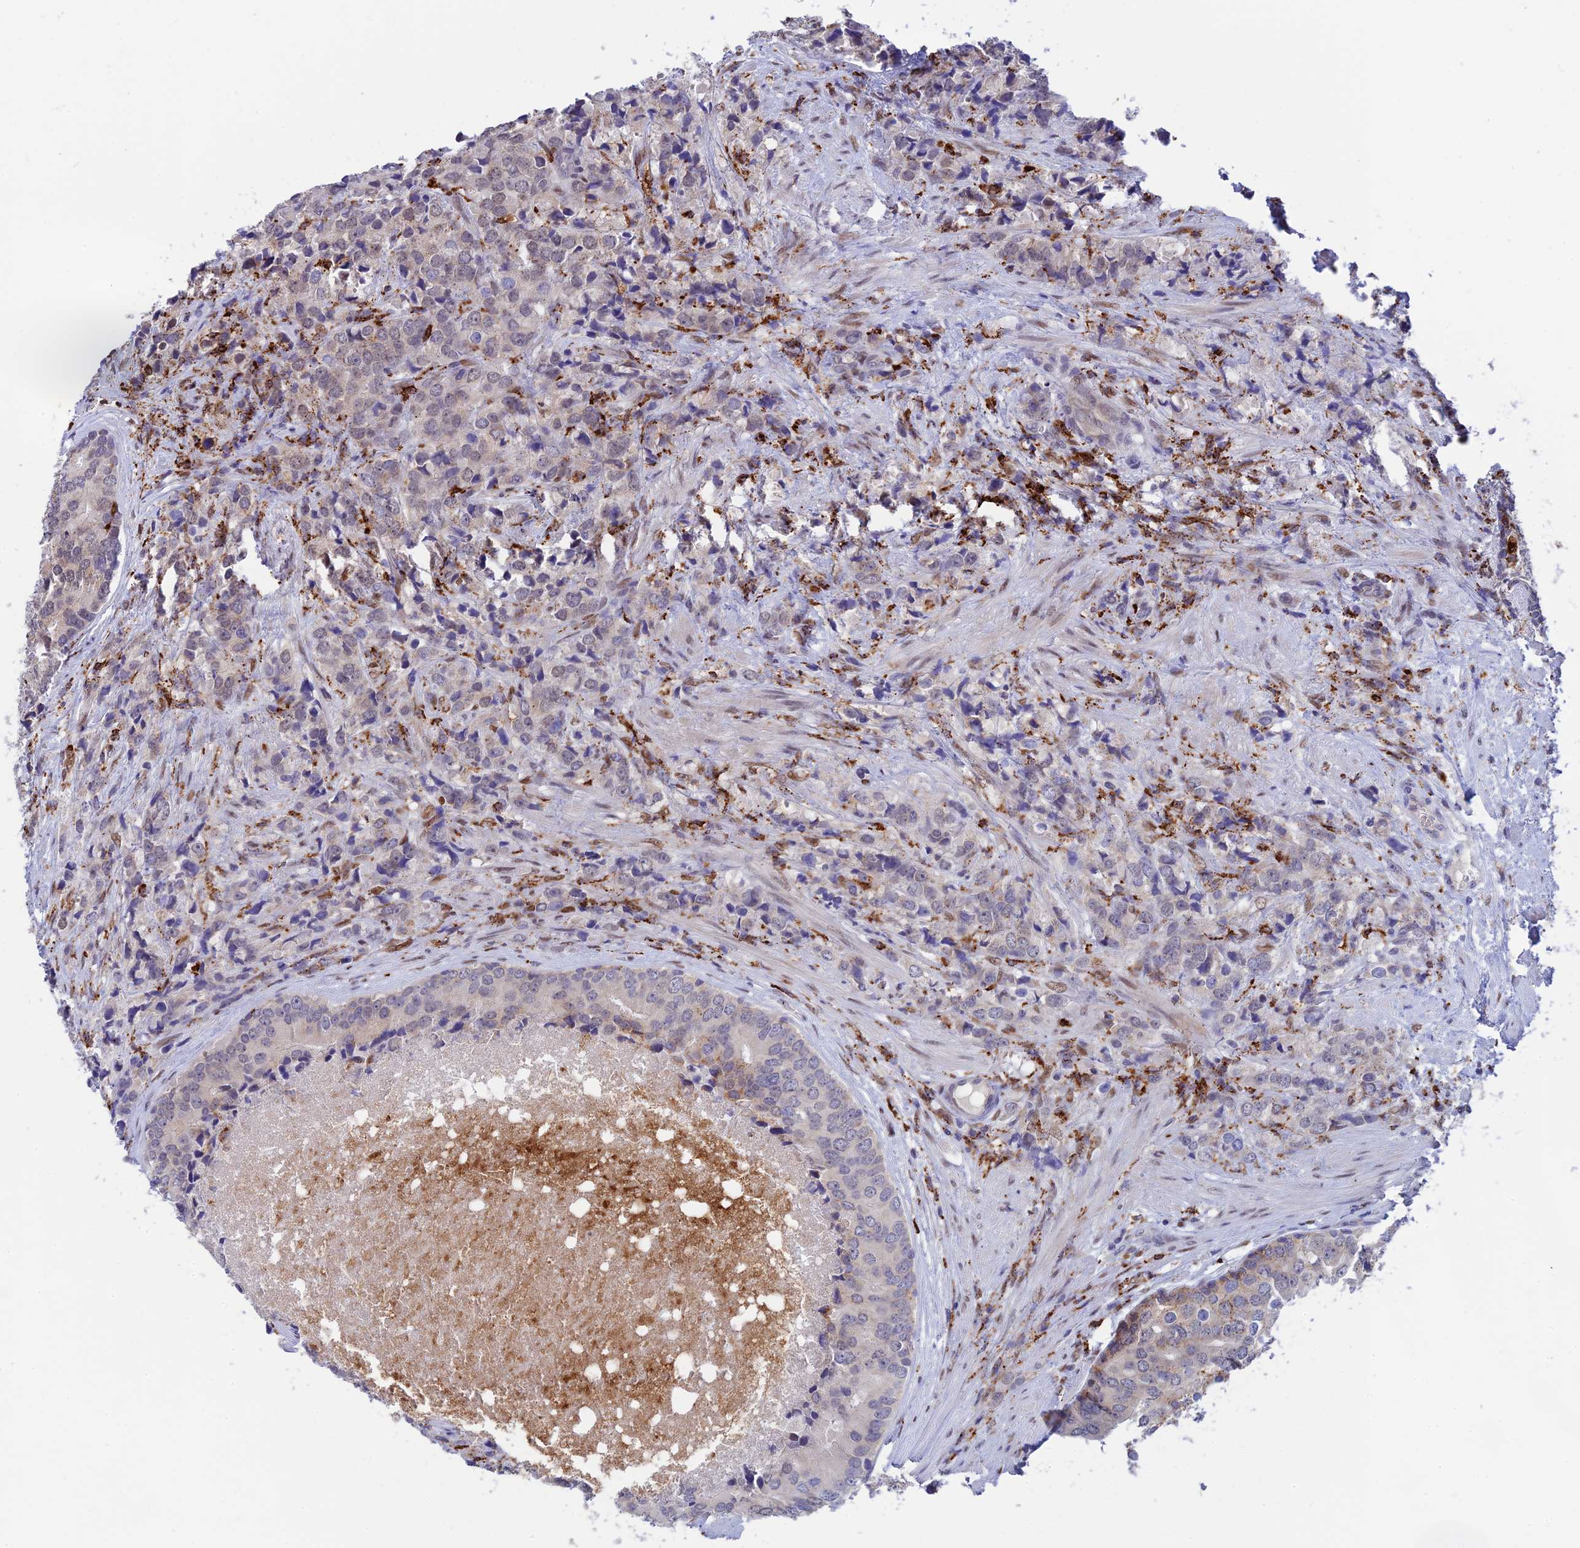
{"staining": {"intensity": "negative", "quantity": "none", "location": "none"}, "tissue": "prostate cancer", "cell_type": "Tumor cells", "image_type": "cancer", "snomed": [{"axis": "morphology", "description": "Adenocarcinoma, High grade"}, {"axis": "topography", "description": "Prostate"}], "caption": "Tumor cells are negative for protein expression in human prostate cancer.", "gene": "HIC1", "patient": {"sex": "male", "age": 62}}